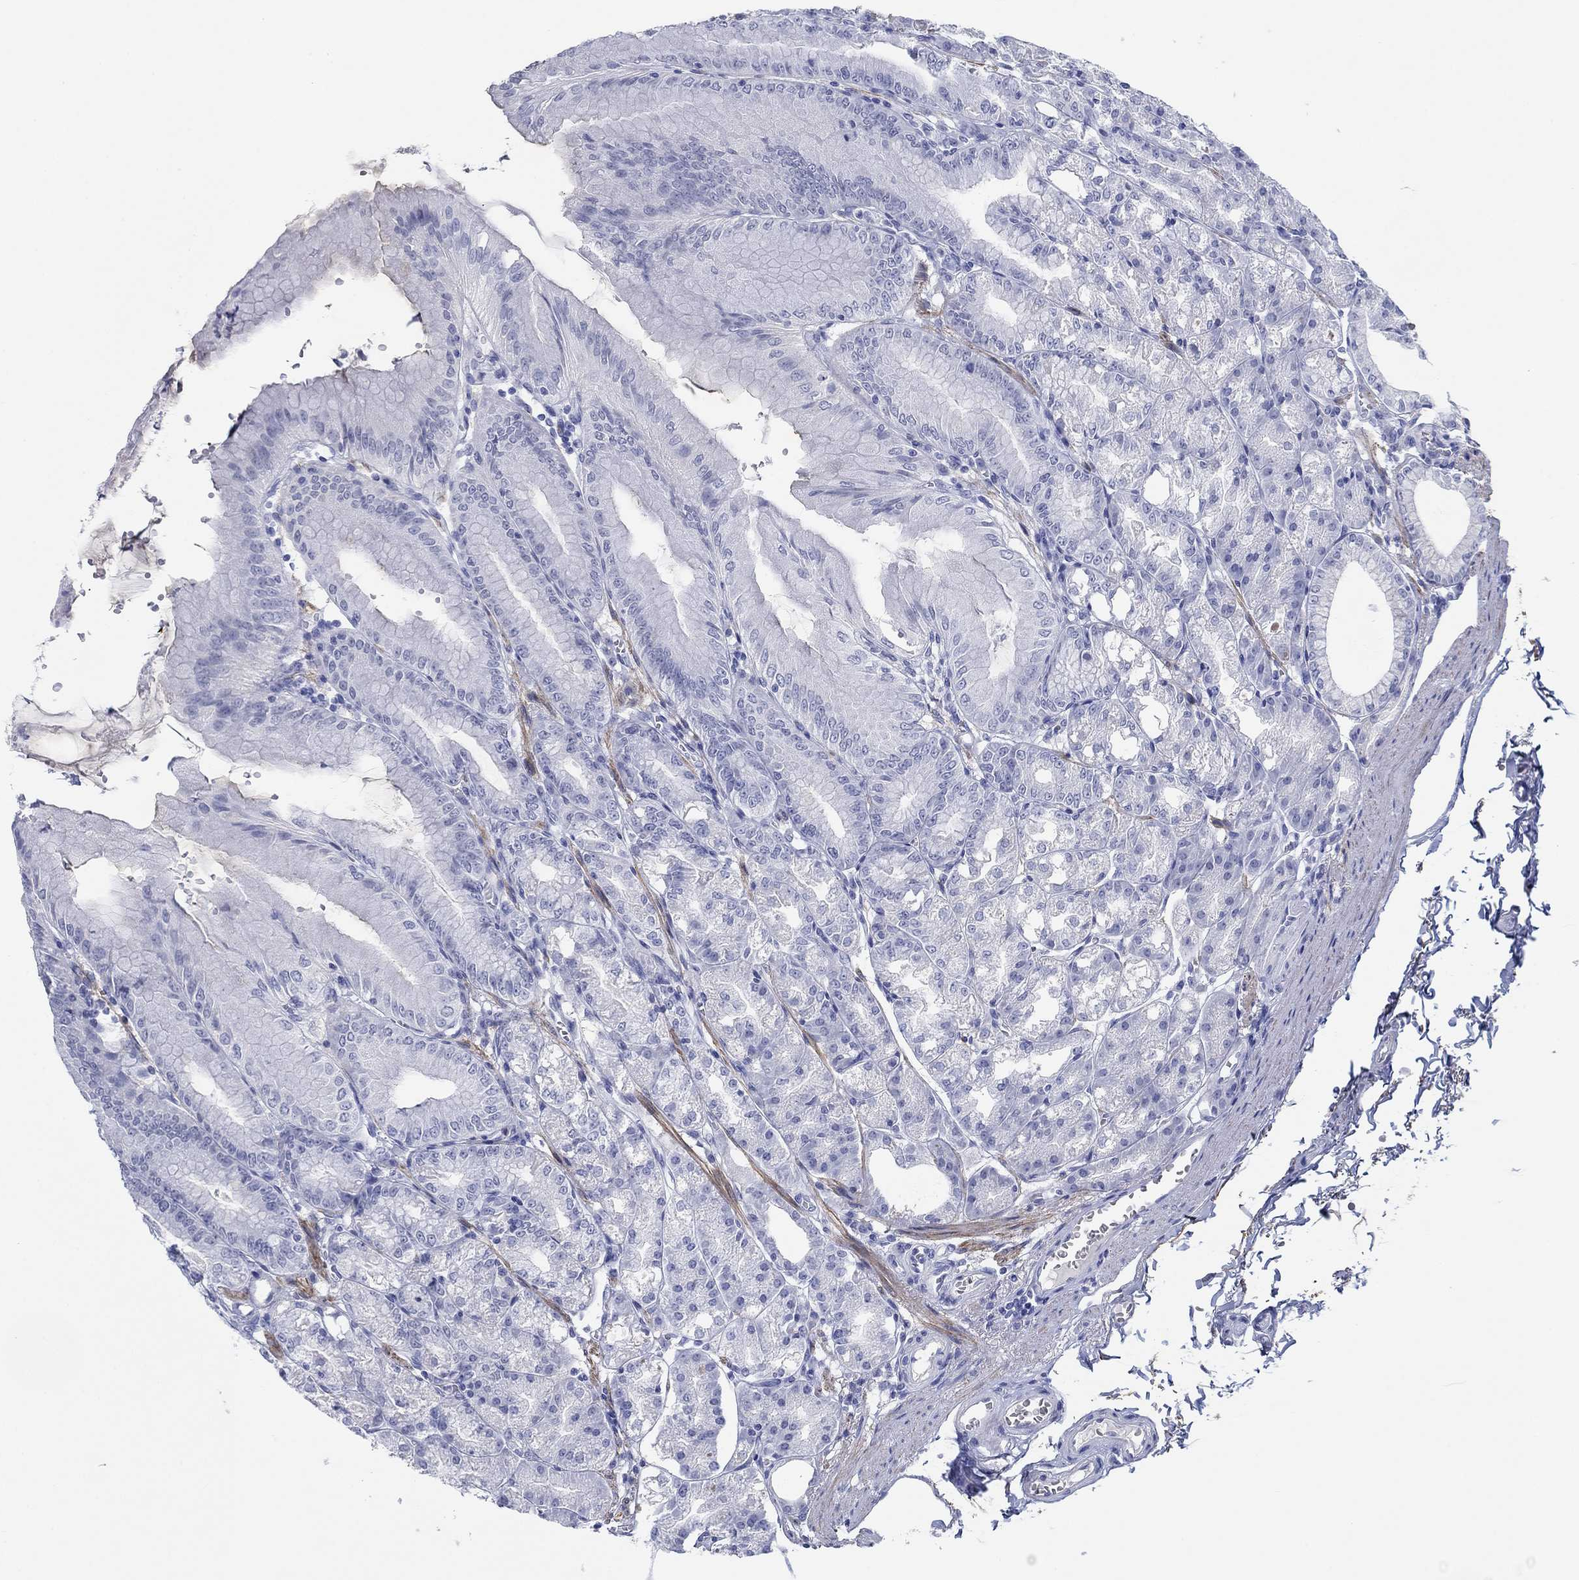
{"staining": {"intensity": "weak", "quantity": "<25%", "location": "cytoplasmic/membranous"}, "tissue": "stomach", "cell_type": "Glandular cells", "image_type": "normal", "snomed": [{"axis": "morphology", "description": "Normal tissue, NOS"}, {"axis": "topography", "description": "Stomach"}], "caption": "Stomach stained for a protein using immunohistochemistry shows no expression glandular cells.", "gene": "PDYN", "patient": {"sex": "male", "age": 71}}